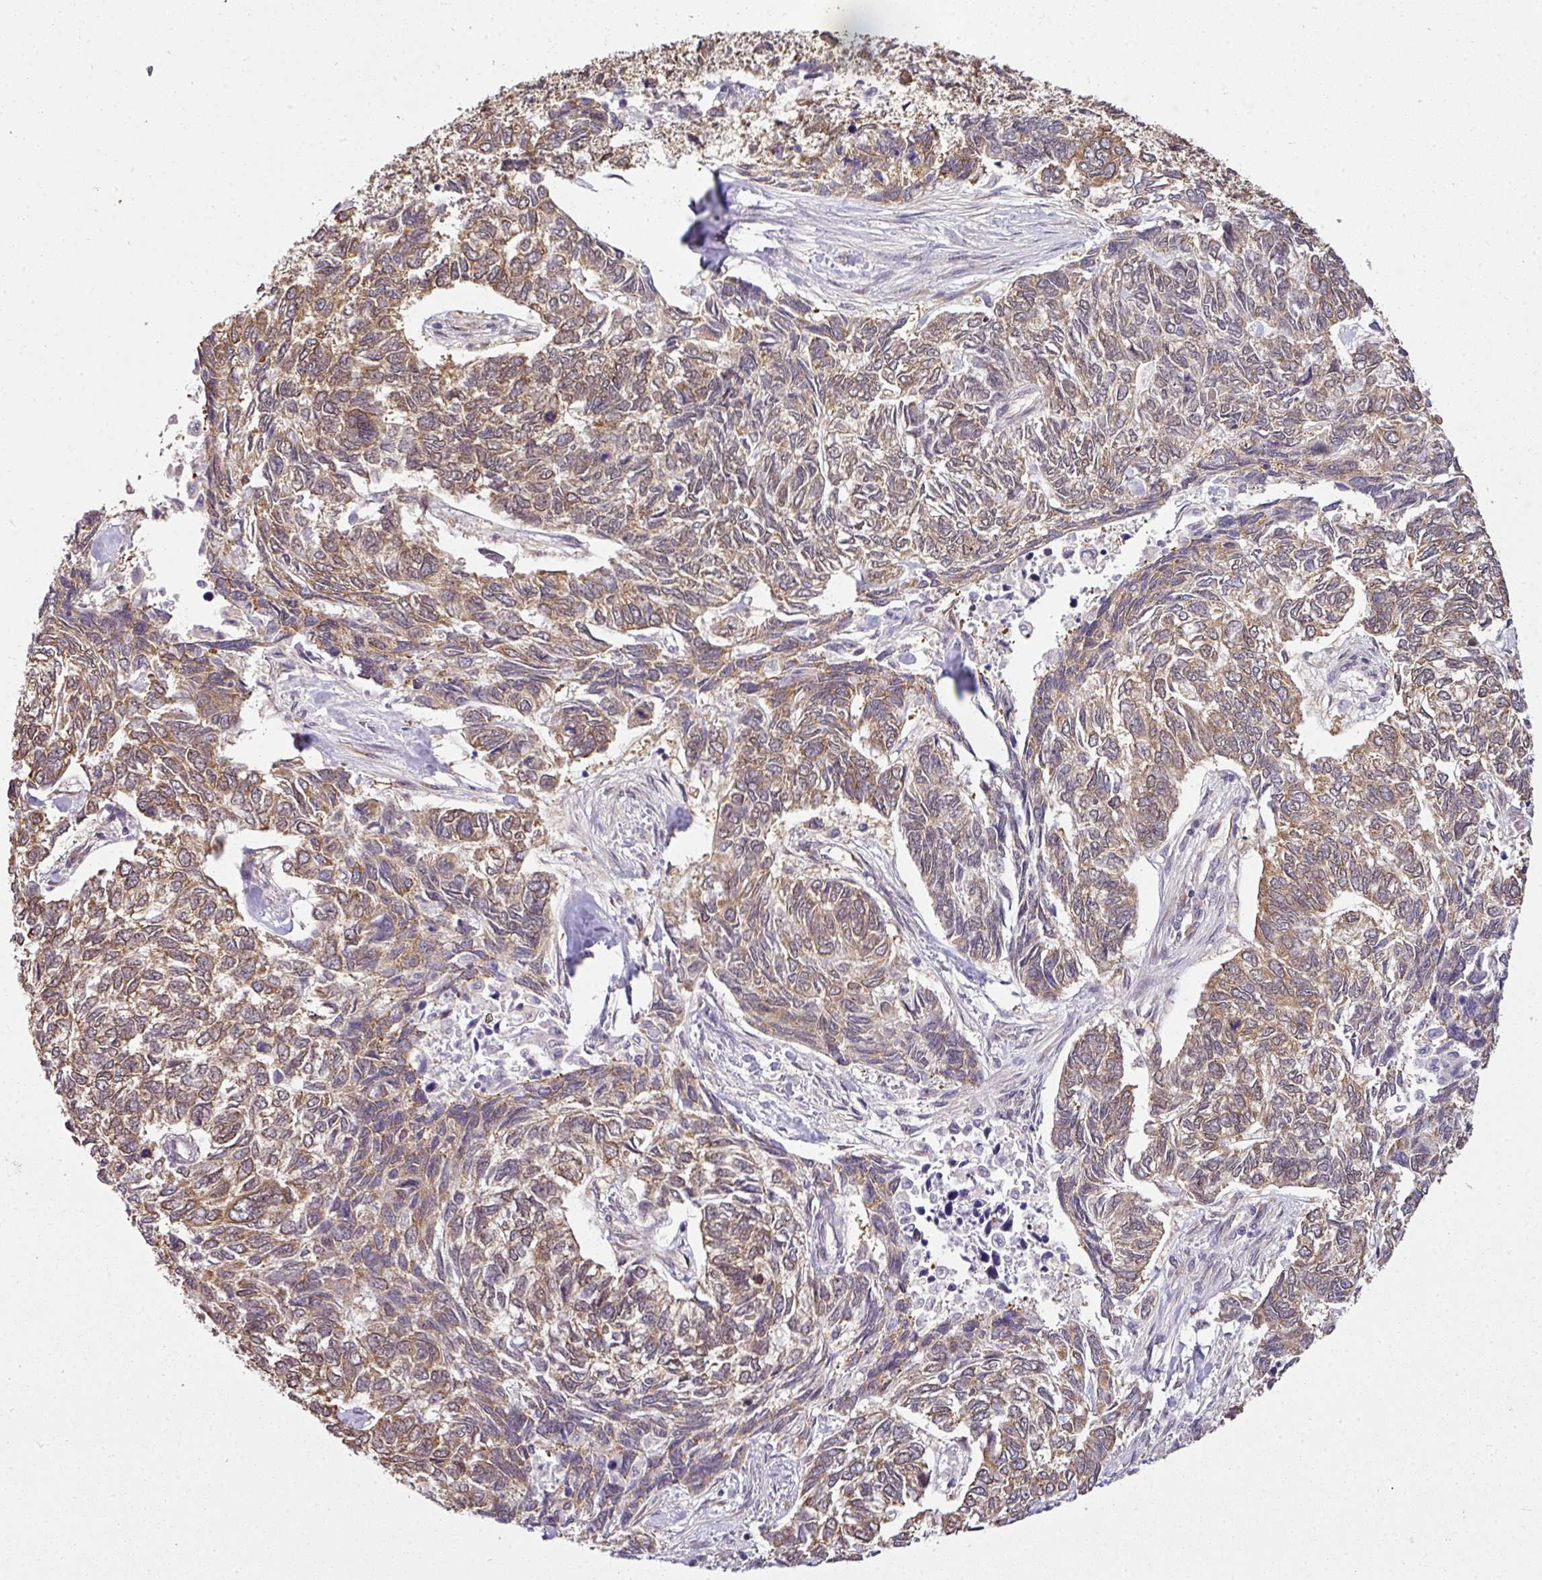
{"staining": {"intensity": "moderate", "quantity": ">75%", "location": "cytoplasmic/membranous"}, "tissue": "skin cancer", "cell_type": "Tumor cells", "image_type": "cancer", "snomed": [{"axis": "morphology", "description": "Basal cell carcinoma"}, {"axis": "topography", "description": "Skin"}], "caption": "This histopathology image shows skin cancer stained with IHC to label a protein in brown. The cytoplasmic/membranous of tumor cells show moderate positivity for the protein. Nuclei are counter-stained blue.", "gene": "RBM4B", "patient": {"sex": "female", "age": 65}}